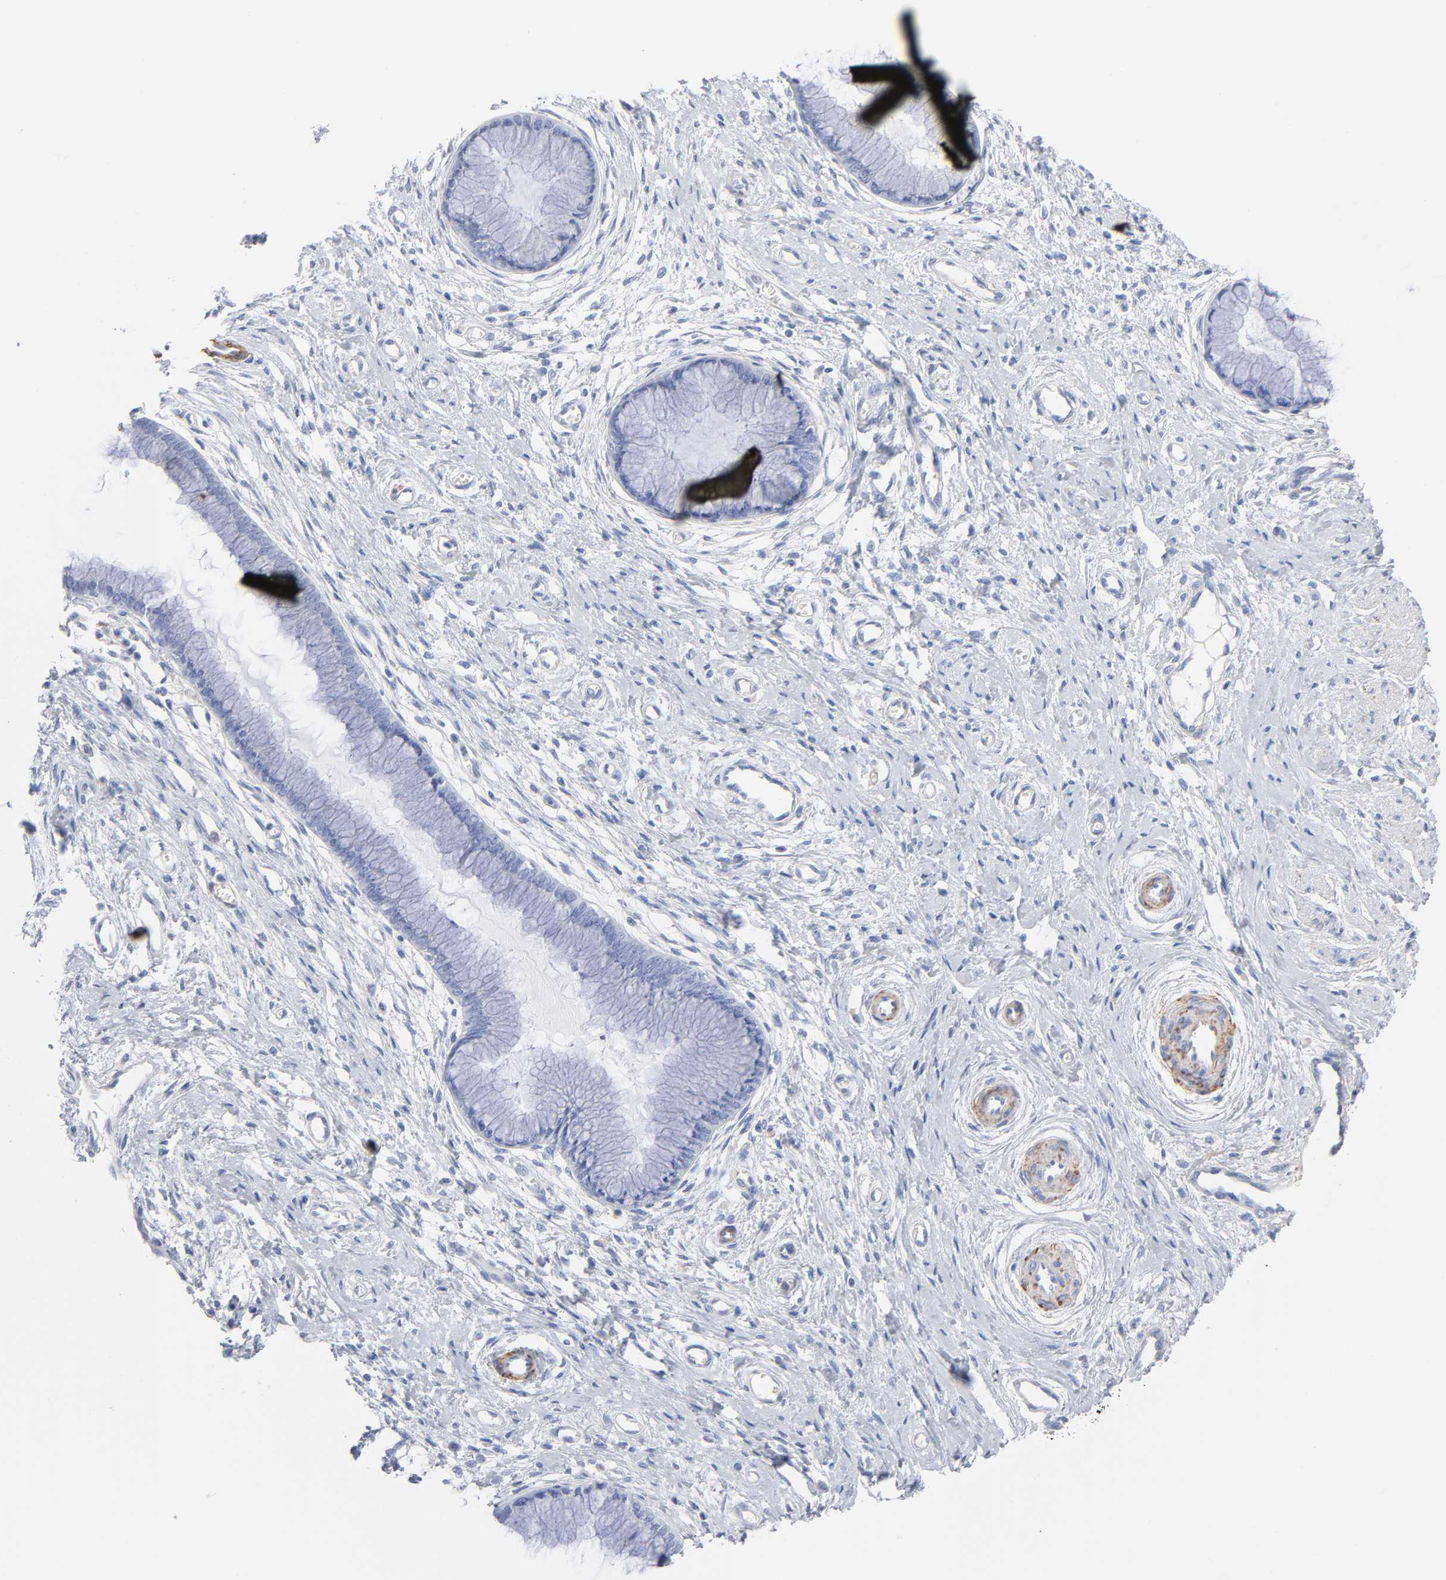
{"staining": {"intensity": "negative", "quantity": "none", "location": "none"}, "tissue": "cervix", "cell_type": "Glandular cells", "image_type": "normal", "snomed": [{"axis": "morphology", "description": "Normal tissue, NOS"}, {"axis": "topography", "description": "Cervix"}], "caption": "This is an immunohistochemistry (IHC) histopathology image of unremarkable cervix. There is no staining in glandular cells.", "gene": "AGTR1", "patient": {"sex": "female", "age": 55}}